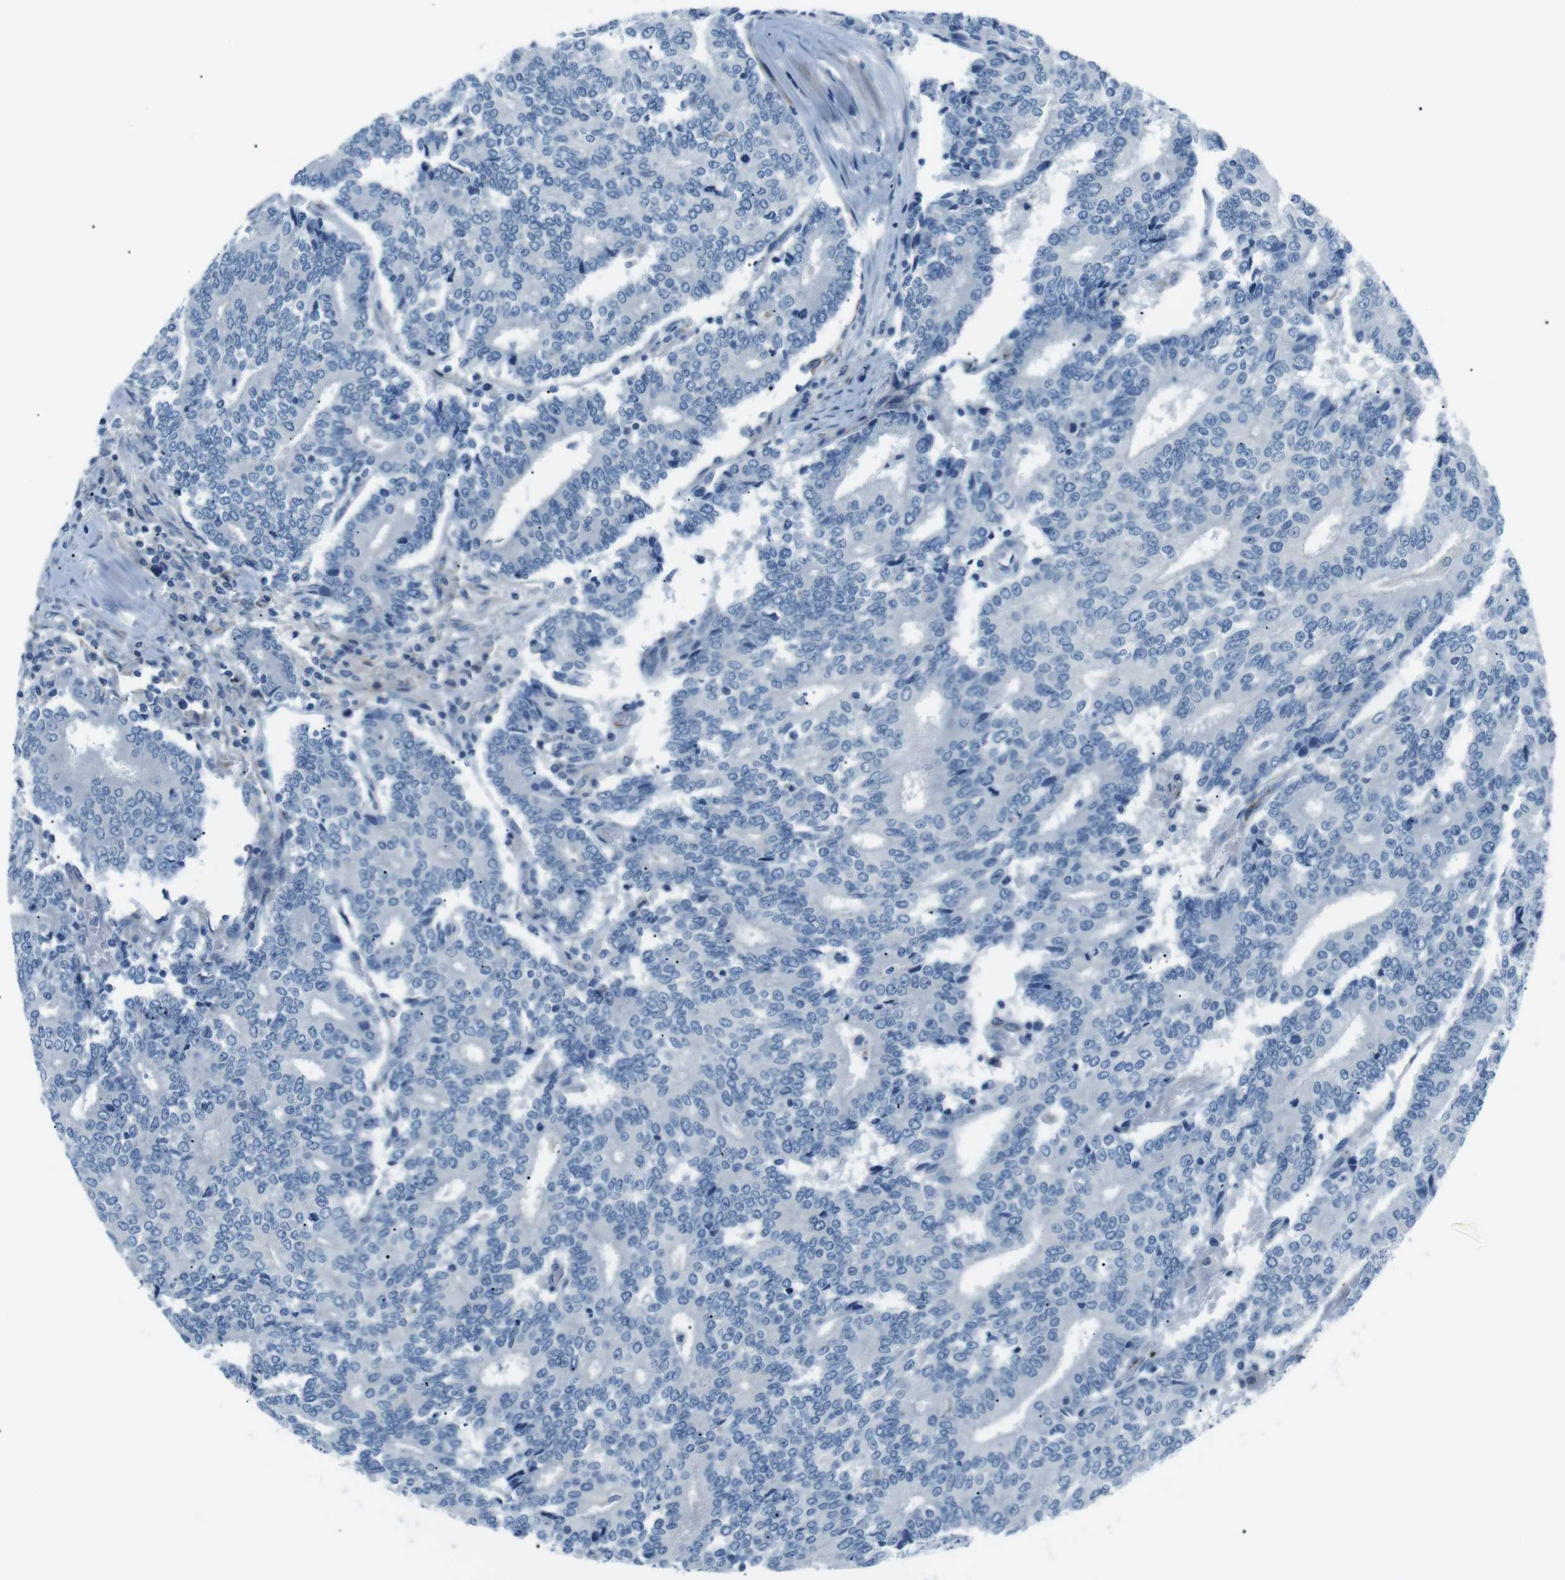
{"staining": {"intensity": "negative", "quantity": "none", "location": "none"}, "tissue": "prostate cancer", "cell_type": "Tumor cells", "image_type": "cancer", "snomed": [{"axis": "morphology", "description": "Normal tissue, NOS"}, {"axis": "morphology", "description": "Adenocarcinoma, High grade"}, {"axis": "topography", "description": "Prostate"}, {"axis": "topography", "description": "Seminal veicle"}], "caption": "This is an IHC photomicrograph of human prostate cancer (adenocarcinoma (high-grade)). There is no positivity in tumor cells.", "gene": "CSF2RA", "patient": {"sex": "male", "age": 55}}